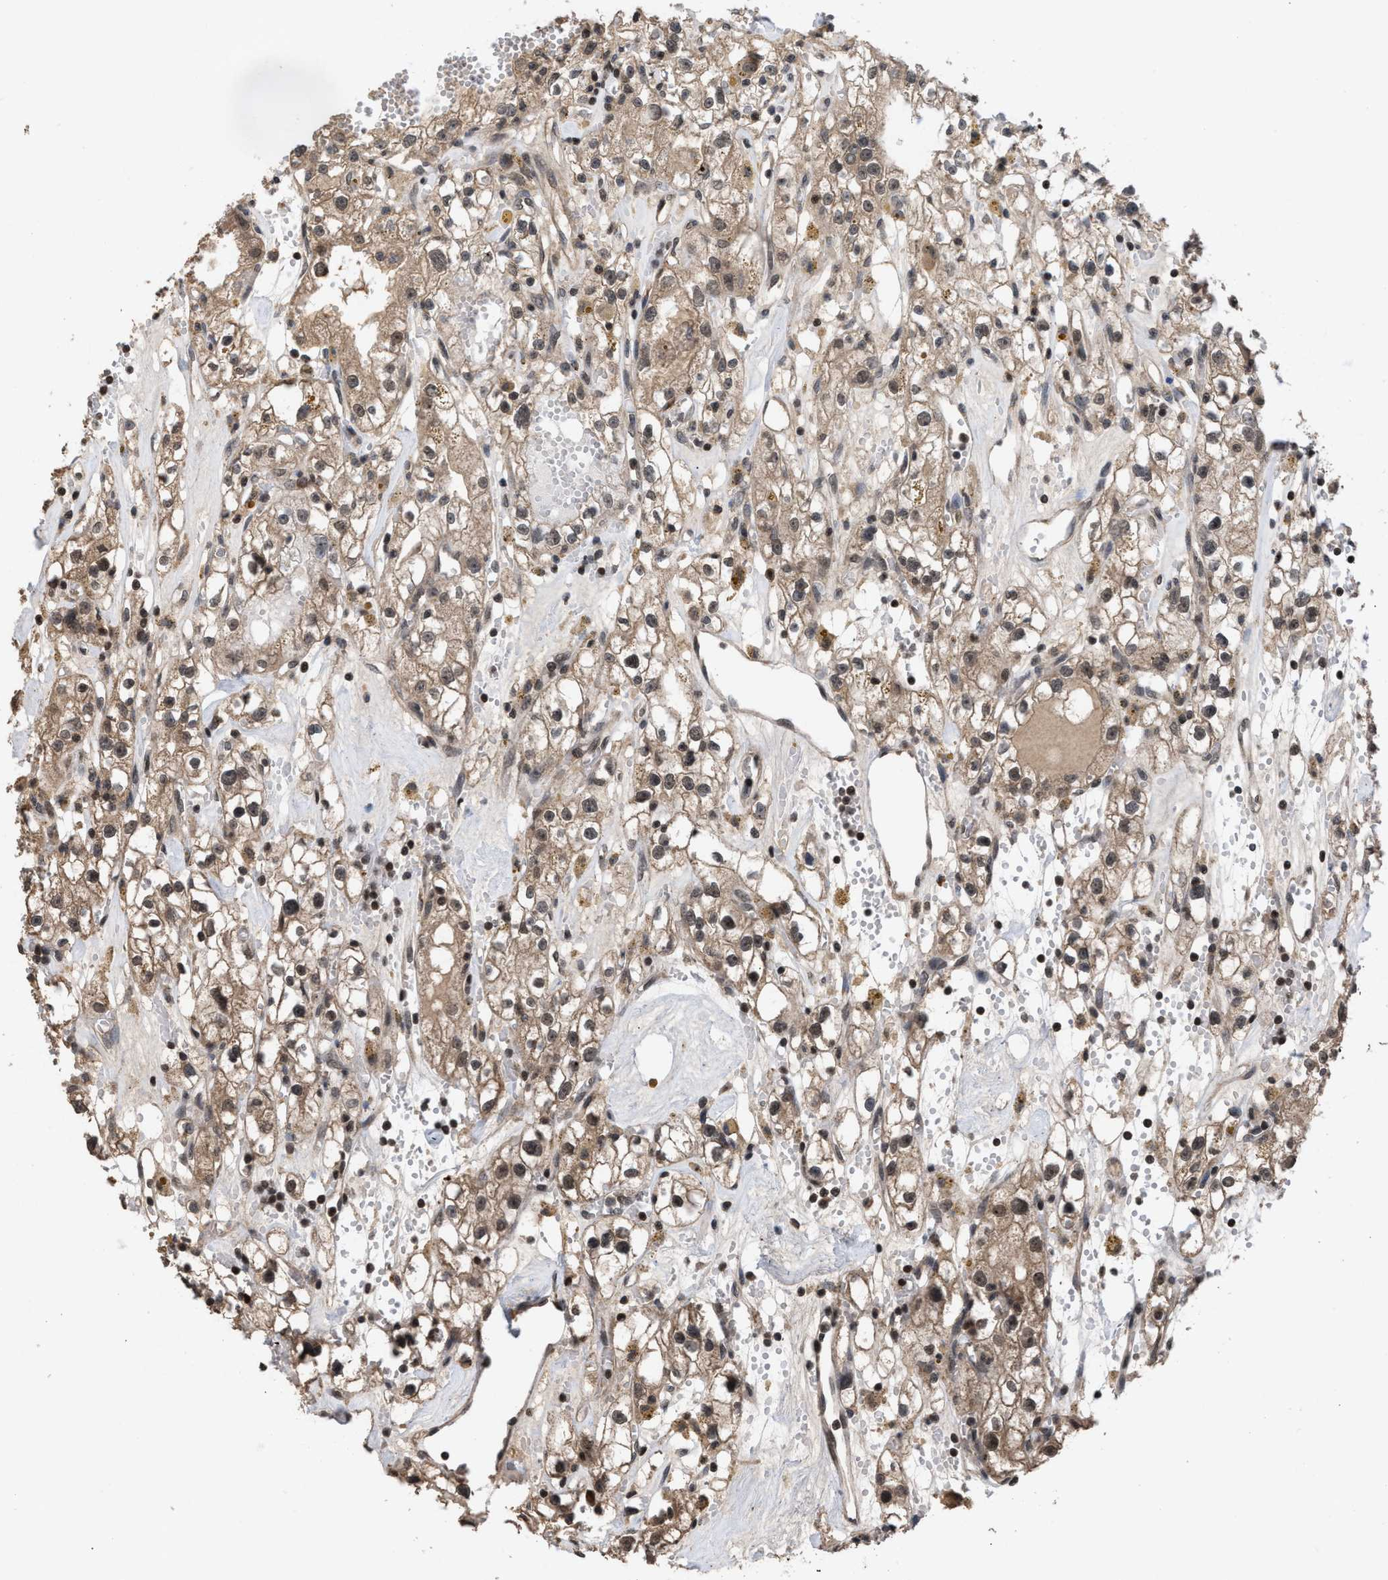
{"staining": {"intensity": "weak", "quantity": ">75%", "location": "cytoplasmic/membranous,nuclear"}, "tissue": "renal cancer", "cell_type": "Tumor cells", "image_type": "cancer", "snomed": [{"axis": "morphology", "description": "Adenocarcinoma, NOS"}, {"axis": "topography", "description": "Kidney"}], "caption": "Immunohistochemical staining of renal cancer (adenocarcinoma) reveals low levels of weak cytoplasmic/membranous and nuclear protein expression in approximately >75% of tumor cells.", "gene": "C9orf78", "patient": {"sex": "male", "age": 56}}